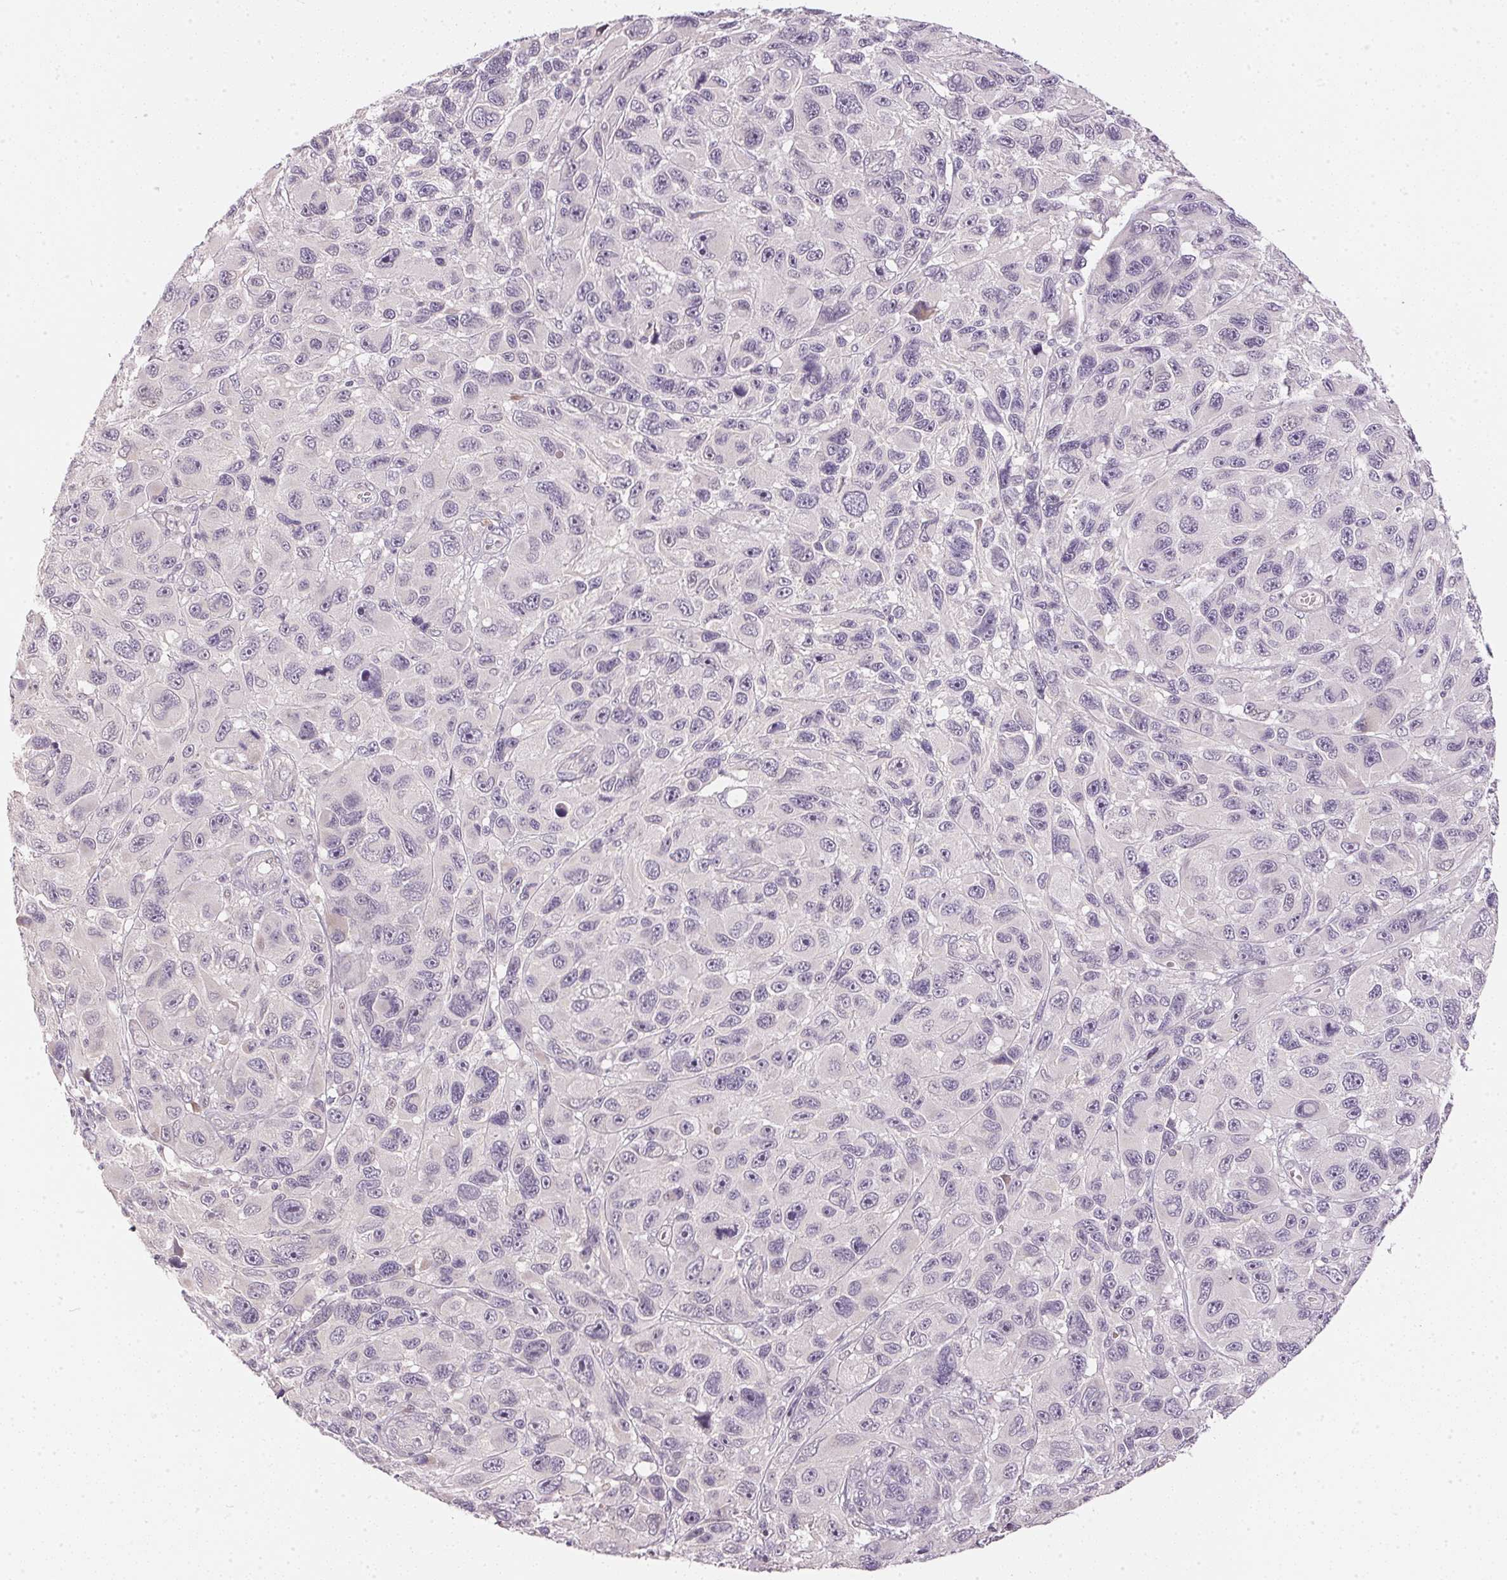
{"staining": {"intensity": "negative", "quantity": "none", "location": "none"}, "tissue": "melanoma", "cell_type": "Tumor cells", "image_type": "cancer", "snomed": [{"axis": "morphology", "description": "Malignant melanoma, NOS"}, {"axis": "topography", "description": "Skin"}], "caption": "Immunohistochemistry histopathology image of malignant melanoma stained for a protein (brown), which demonstrates no expression in tumor cells. (DAB (3,3'-diaminobenzidine) IHC with hematoxylin counter stain).", "gene": "TTC23L", "patient": {"sex": "male", "age": 53}}